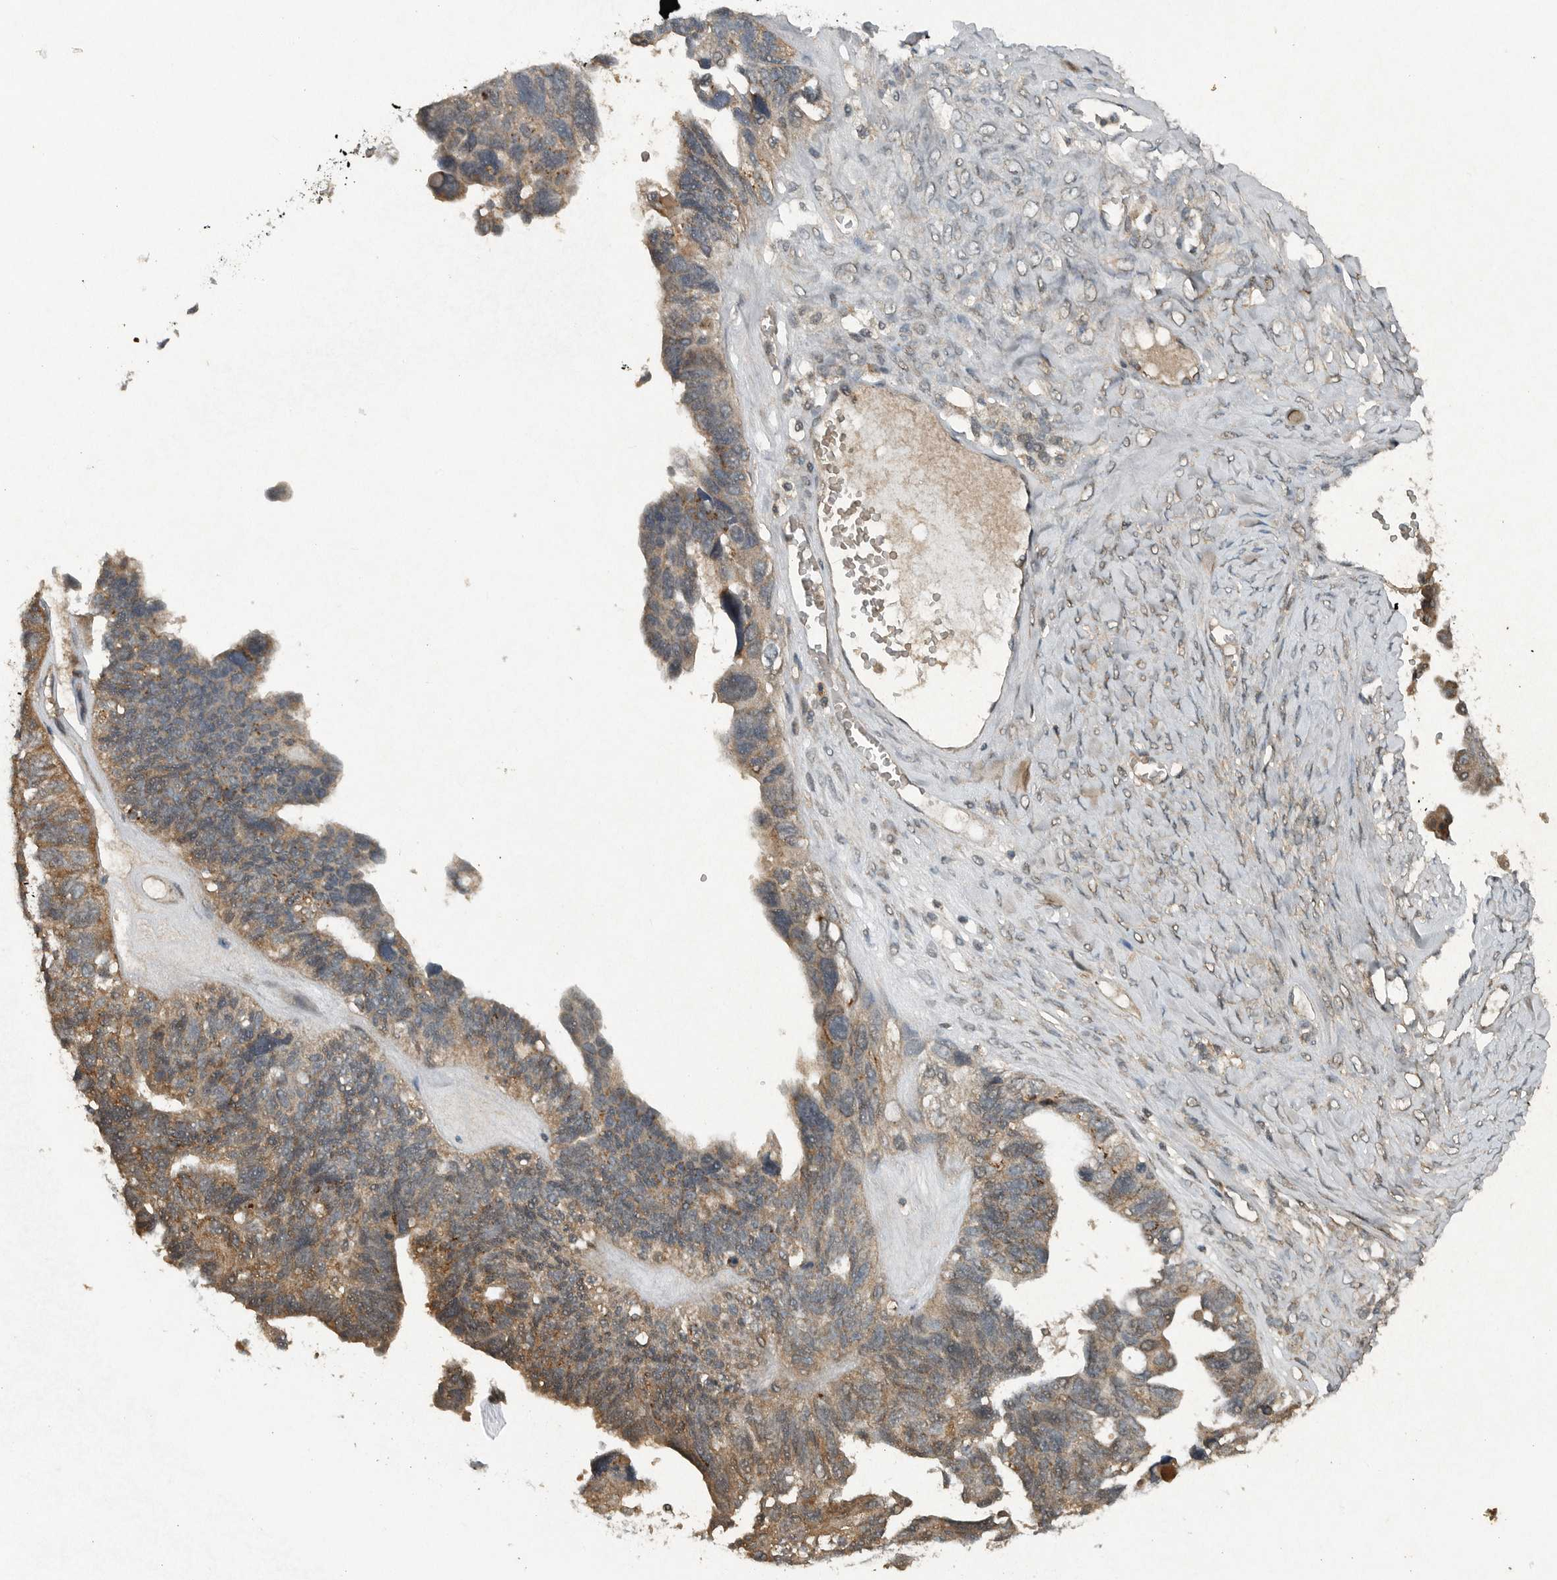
{"staining": {"intensity": "moderate", "quantity": ">75%", "location": "cytoplasmic/membranous"}, "tissue": "ovarian cancer", "cell_type": "Tumor cells", "image_type": "cancer", "snomed": [{"axis": "morphology", "description": "Cystadenocarcinoma, serous, NOS"}, {"axis": "topography", "description": "Ovary"}], "caption": "The image exhibits a brown stain indicating the presence of a protein in the cytoplasmic/membranous of tumor cells in ovarian cancer (serous cystadenocarcinoma). (DAB (3,3'-diaminobenzidine) IHC with brightfield microscopy, high magnification).", "gene": "IL6ST", "patient": {"sex": "female", "age": 79}}